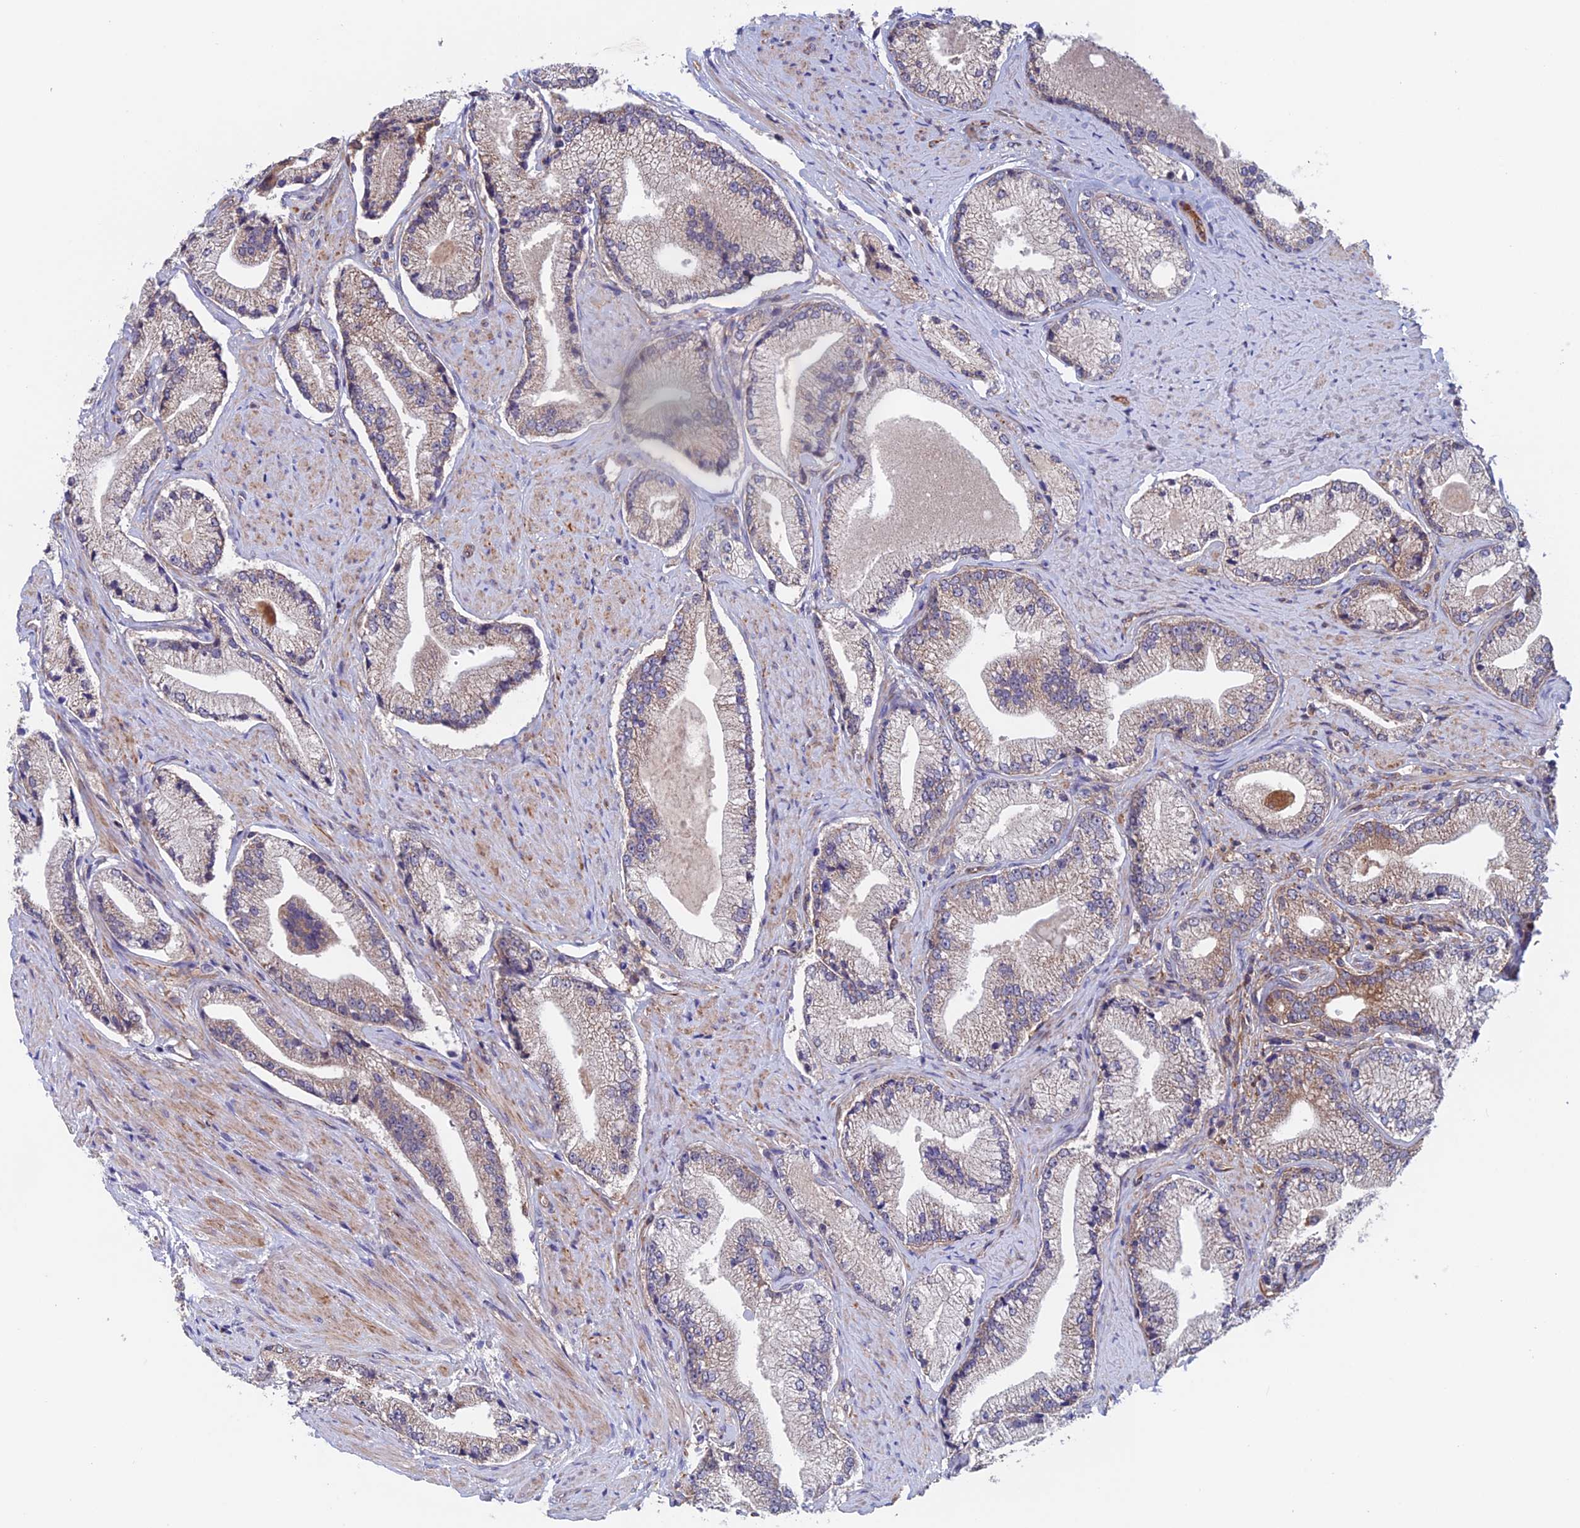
{"staining": {"intensity": "weak", "quantity": "<25%", "location": "cytoplasmic/membranous"}, "tissue": "prostate cancer", "cell_type": "Tumor cells", "image_type": "cancer", "snomed": [{"axis": "morphology", "description": "Adenocarcinoma, High grade"}, {"axis": "topography", "description": "Prostate"}], "caption": "Immunohistochemistry of prostate high-grade adenocarcinoma shows no positivity in tumor cells.", "gene": "NUDT16L1", "patient": {"sex": "male", "age": 67}}